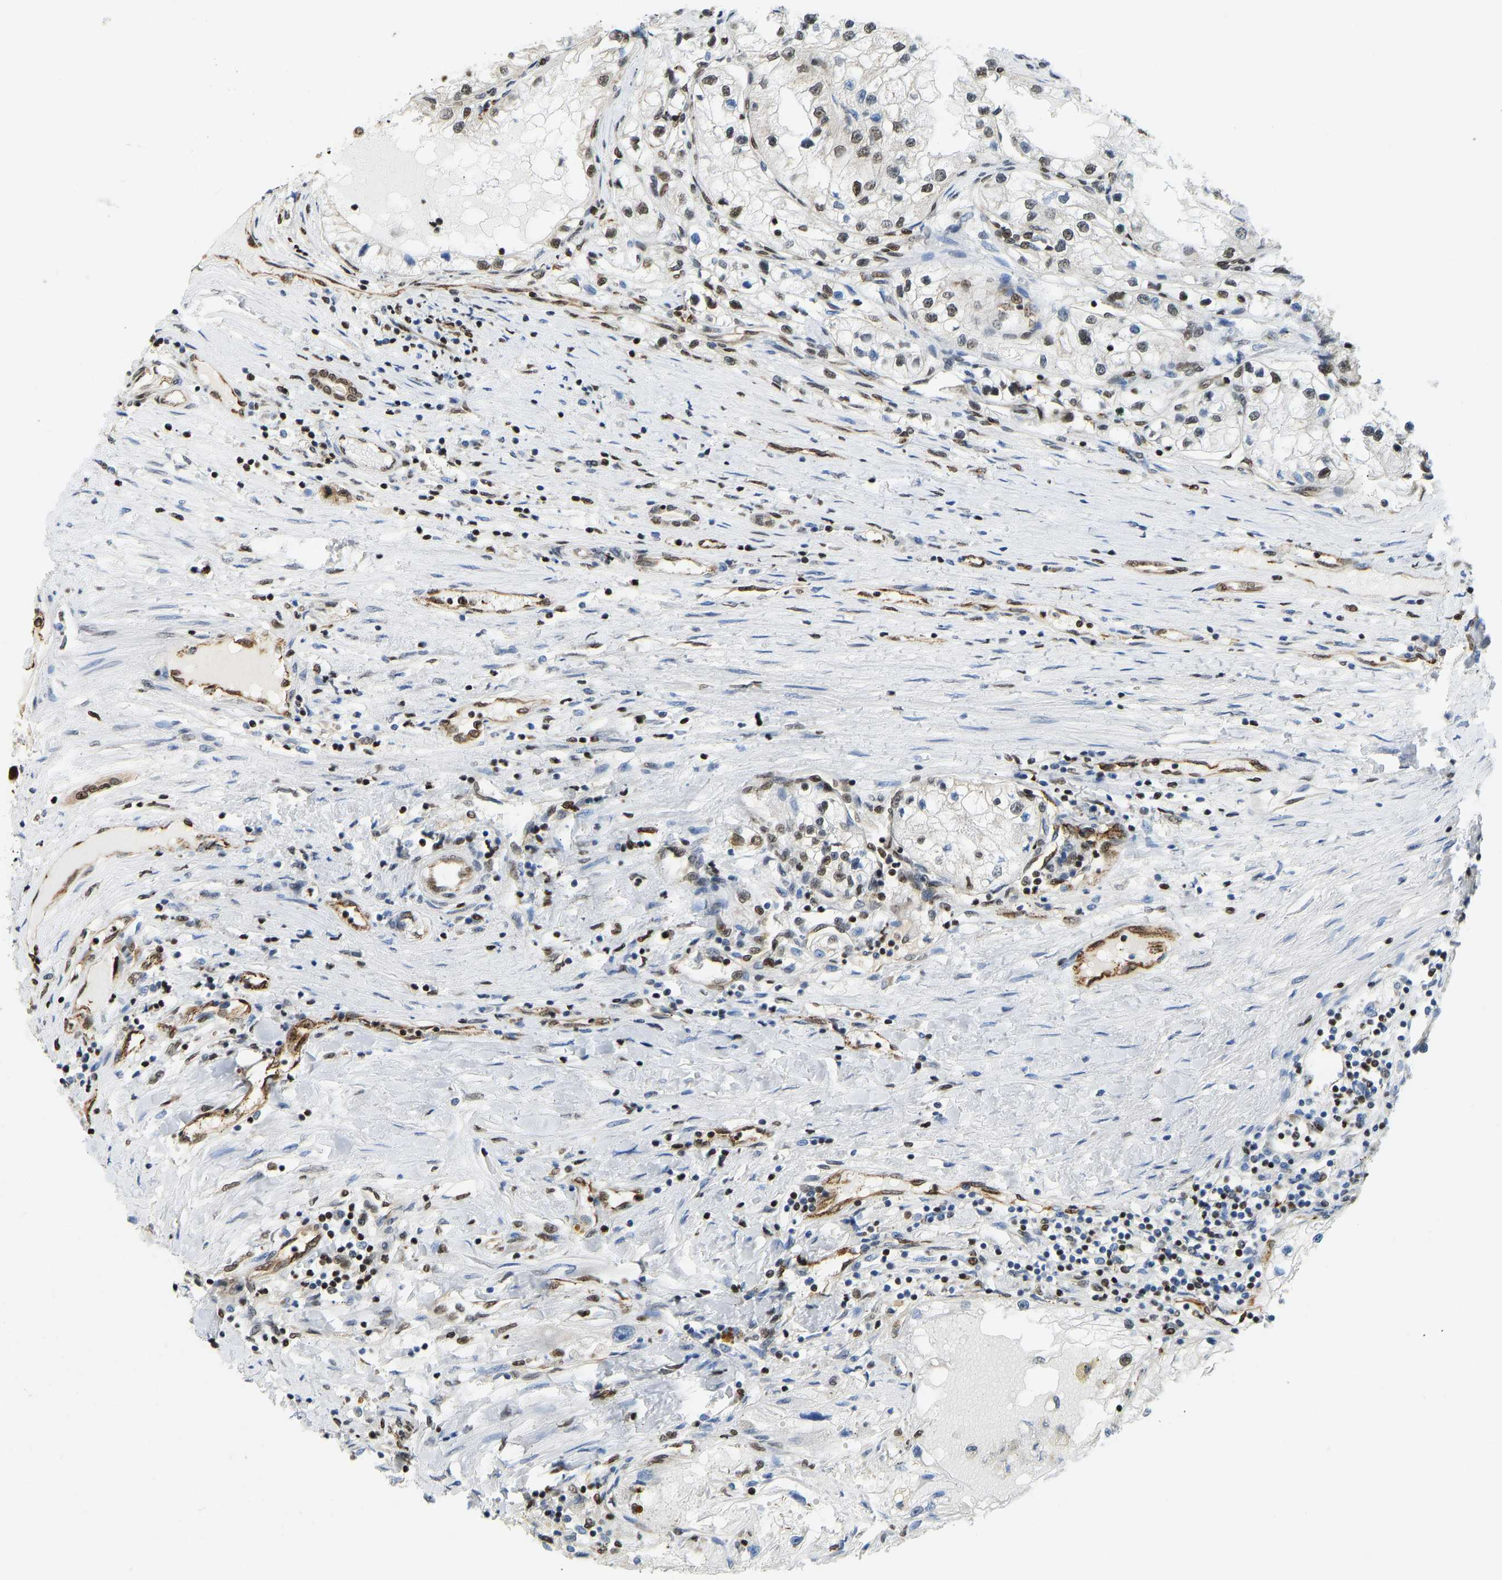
{"staining": {"intensity": "weak", "quantity": "<25%", "location": "nuclear"}, "tissue": "renal cancer", "cell_type": "Tumor cells", "image_type": "cancer", "snomed": [{"axis": "morphology", "description": "Adenocarcinoma, NOS"}, {"axis": "topography", "description": "Kidney"}], "caption": "Immunohistochemistry histopathology image of neoplastic tissue: renal adenocarcinoma stained with DAB (3,3'-diaminobenzidine) demonstrates no significant protein positivity in tumor cells.", "gene": "ZSCAN20", "patient": {"sex": "male", "age": 68}}